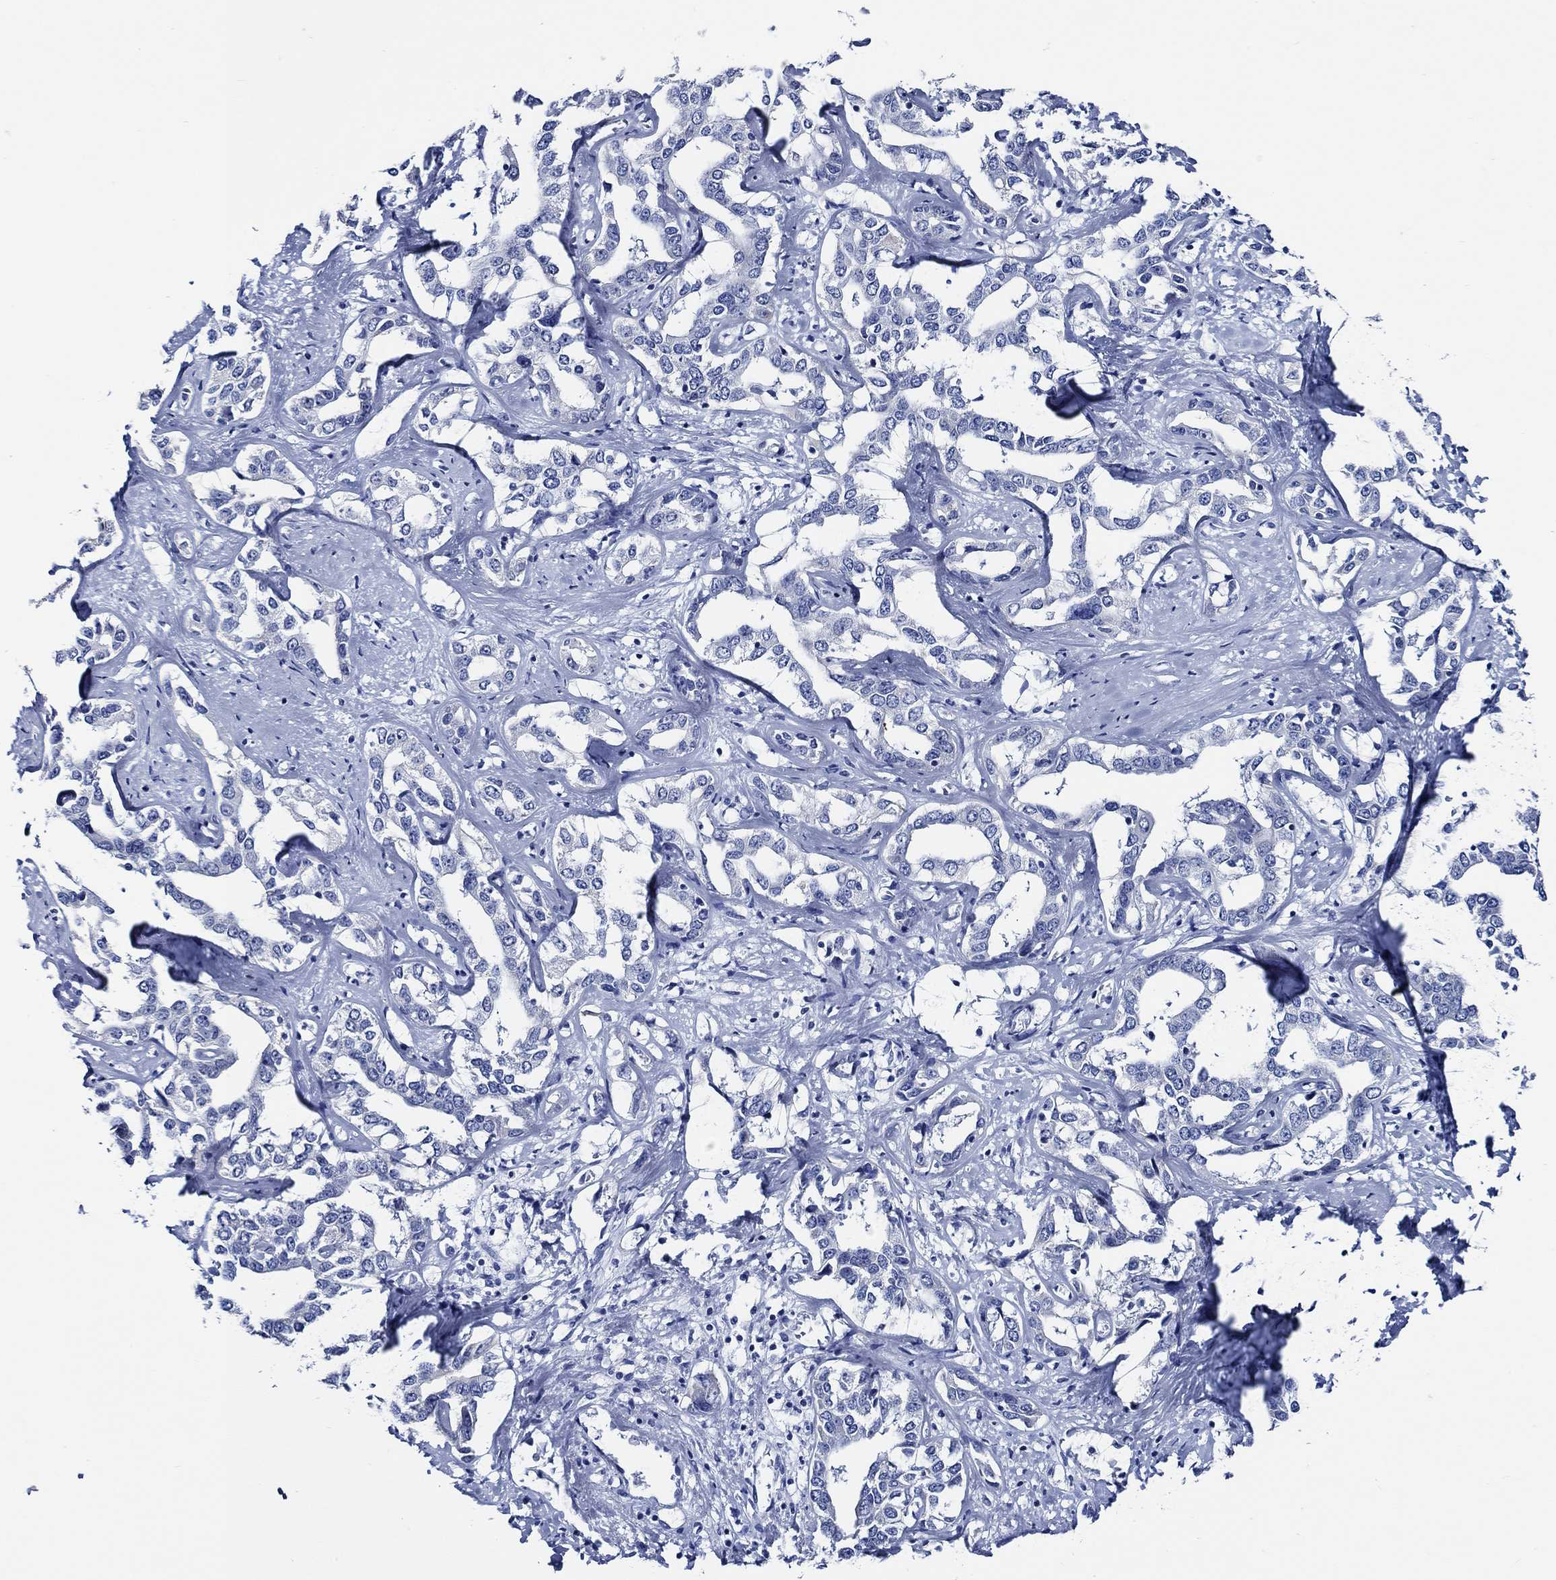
{"staining": {"intensity": "negative", "quantity": "none", "location": "none"}, "tissue": "liver cancer", "cell_type": "Tumor cells", "image_type": "cancer", "snomed": [{"axis": "morphology", "description": "Cholangiocarcinoma"}, {"axis": "topography", "description": "Liver"}], "caption": "Immunohistochemistry of human liver cancer (cholangiocarcinoma) shows no staining in tumor cells. (DAB (3,3'-diaminobenzidine) immunohistochemistry (IHC) visualized using brightfield microscopy, high magnification).", "gene": "WDR62", "patient": {"sex": "male", "age": 59}}